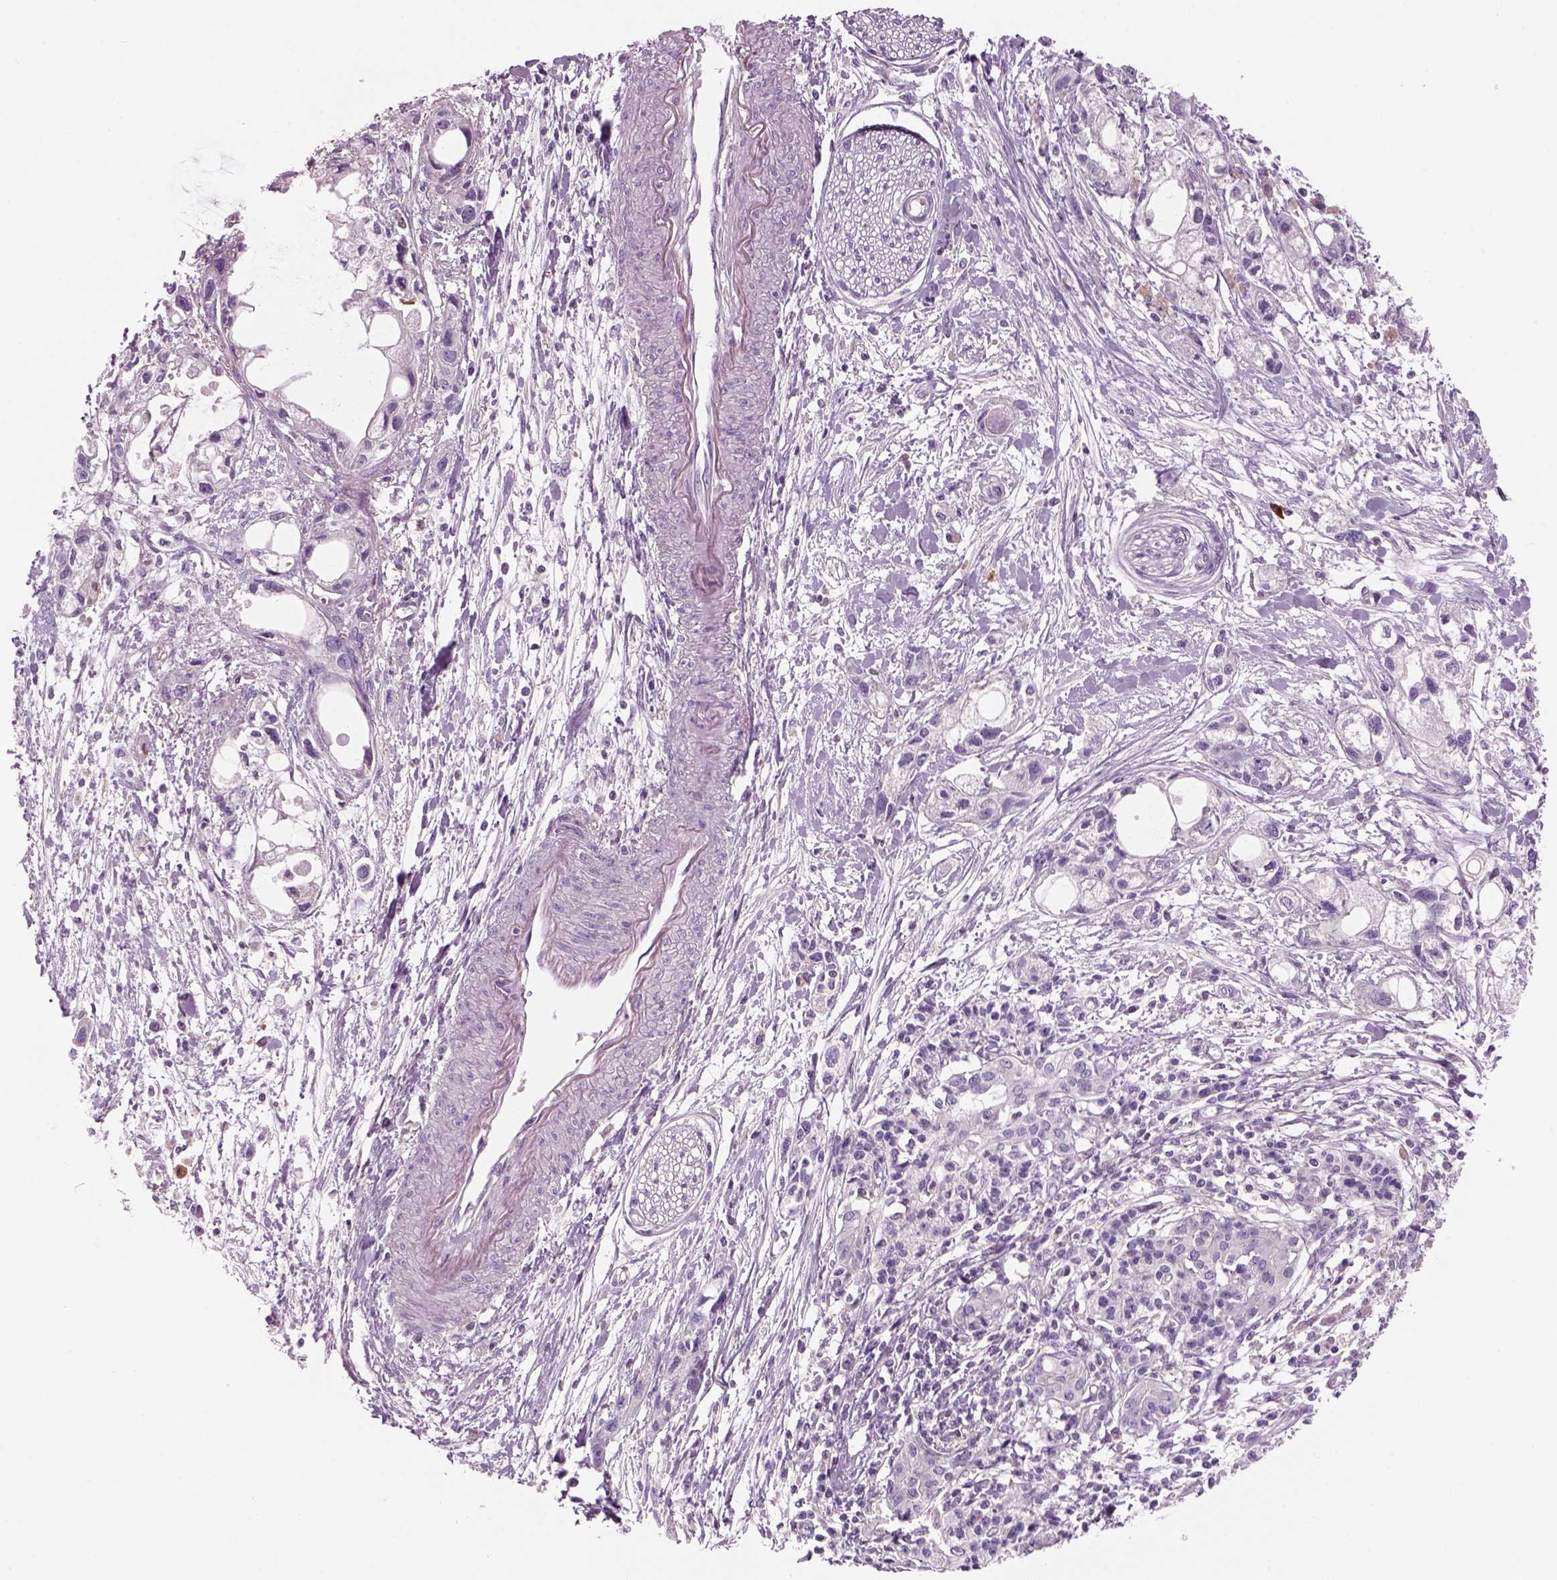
{"staining": {"intensity": "negative", "quantity": "none", "location": "none"}, "tissue": "pancreatic cancer", "cell_type": "Tumor cells", "image_type": "cancer", "snomed": [{"axis": "morphology", "description": "Adenocarcinoma, NOS"}, {"axis": "topography", "description": "Pancreas"}], "caption": "Immunohistochemical staining of pancreatic cancer exhibits no significant expression in tumor cells.", "gene": "SLC1A7", "patient": {"sex": "female", "age": 61}}